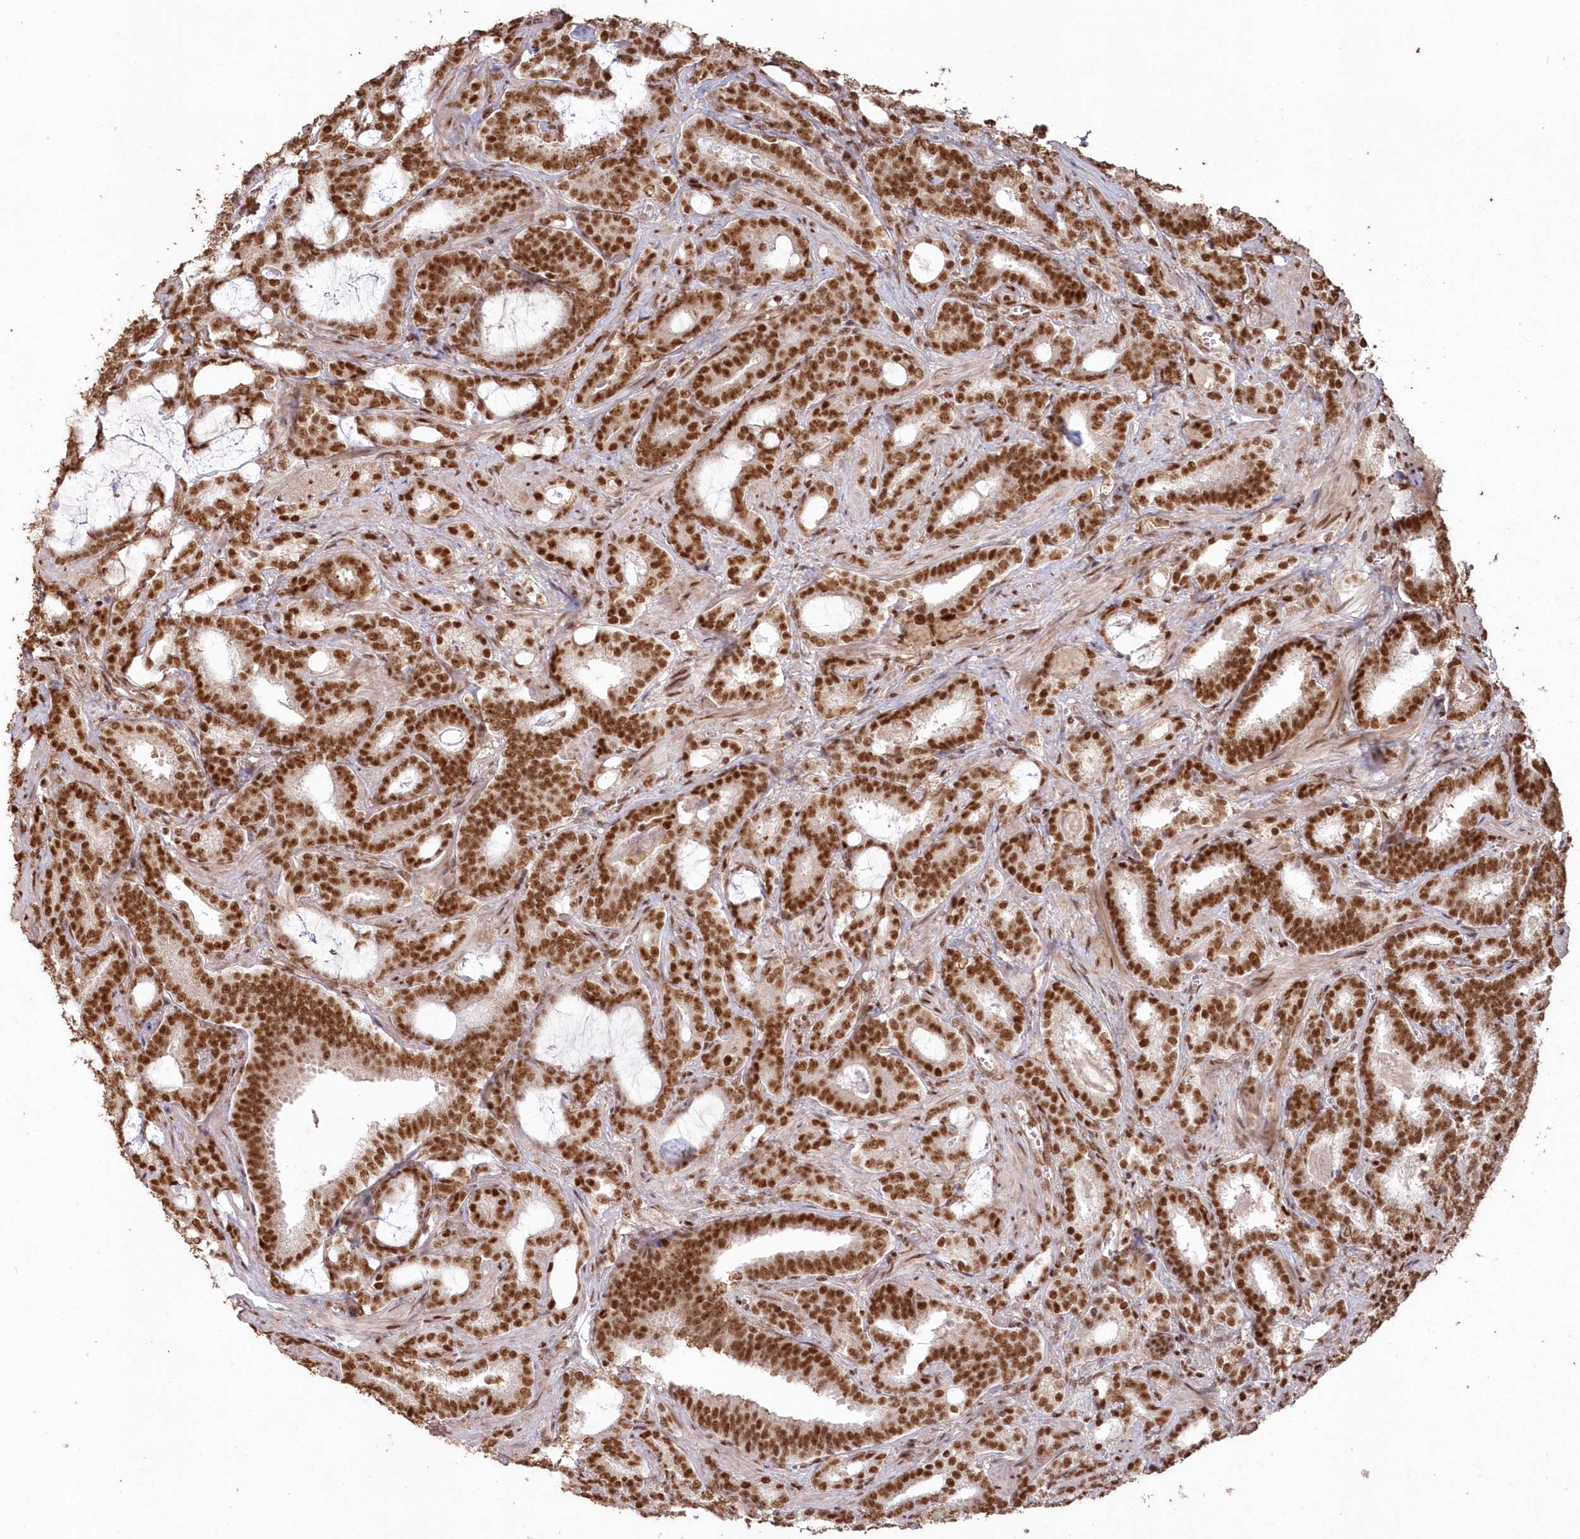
{"staining": {"intensity": "strong", "quantity": ">75%", "location": "nuclear"}, "tissue": "prostate cancer", "cell_type": "Tumor cells", "image_type": "cancer", "snomed": [{"axis": "morphology", "description": "Adenocarcinoma, High grade"}, {"axis": "topography", "description": "Prostate and seminal vesicle, NOS"}], "caption": "Strong nuclear protein positivity is seen in about >75% of tumor cells in prostate cancer.", "gene": "PDS5A", "patient": {"sex": "male", "age": 67}}